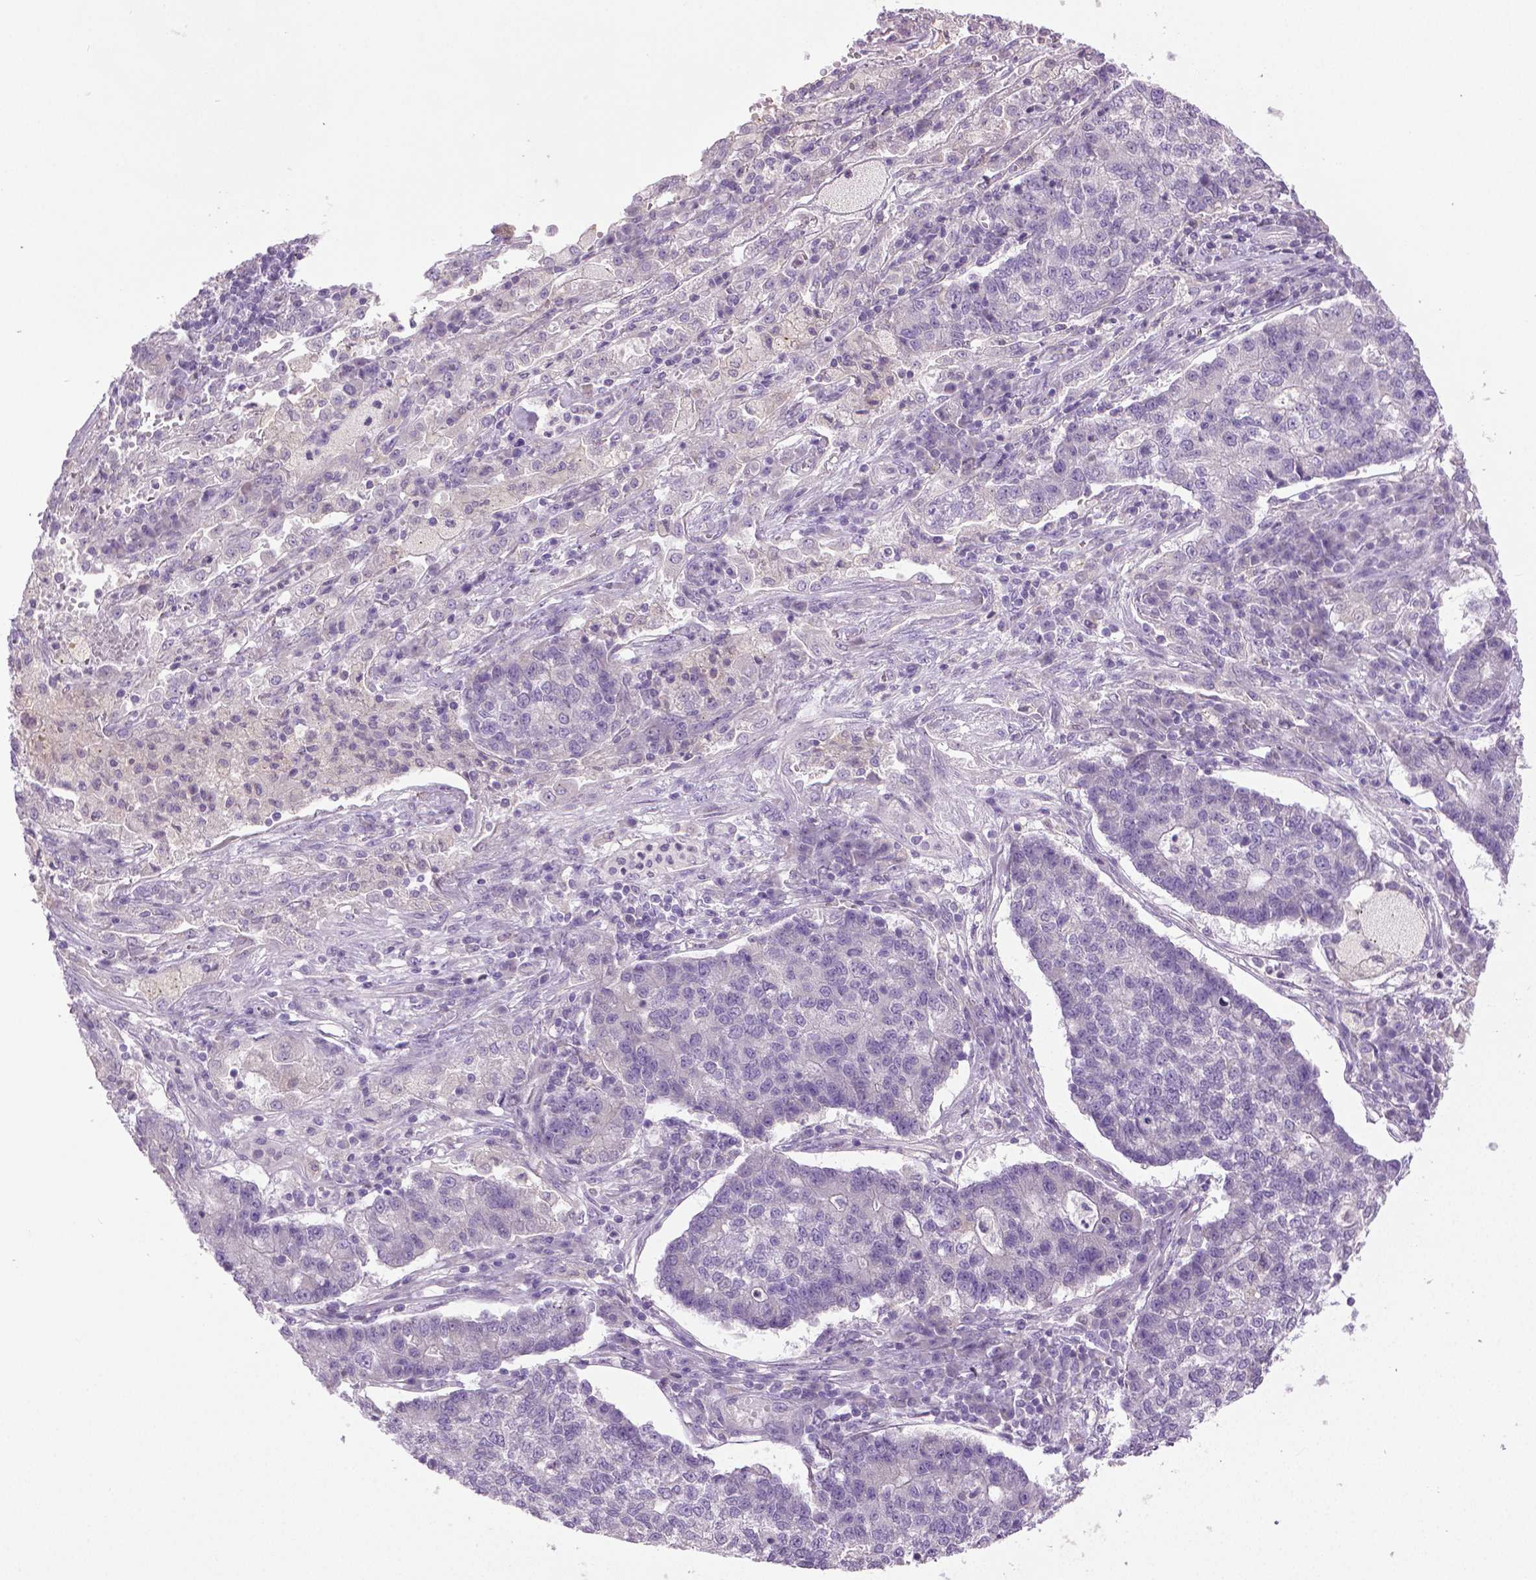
{"staining": {"intensity": "negative", "quantity": "none", "location": "none"}, "tissue": "lung cancer", "cell_type": "Tumor cells", "image_type": "cancer", "snomed": [{"axis": "morphology", "description": "Adenocarcinoma, NOS"}, {"axis": "topography", "description": "Lung"}], "caption": "Immunohistochemical staining of human lung adenocarcinoma exhibits no significant expression in tumor cells.", "gene": "DNAH12", "patient": {"sex": "male", "age": 57}}